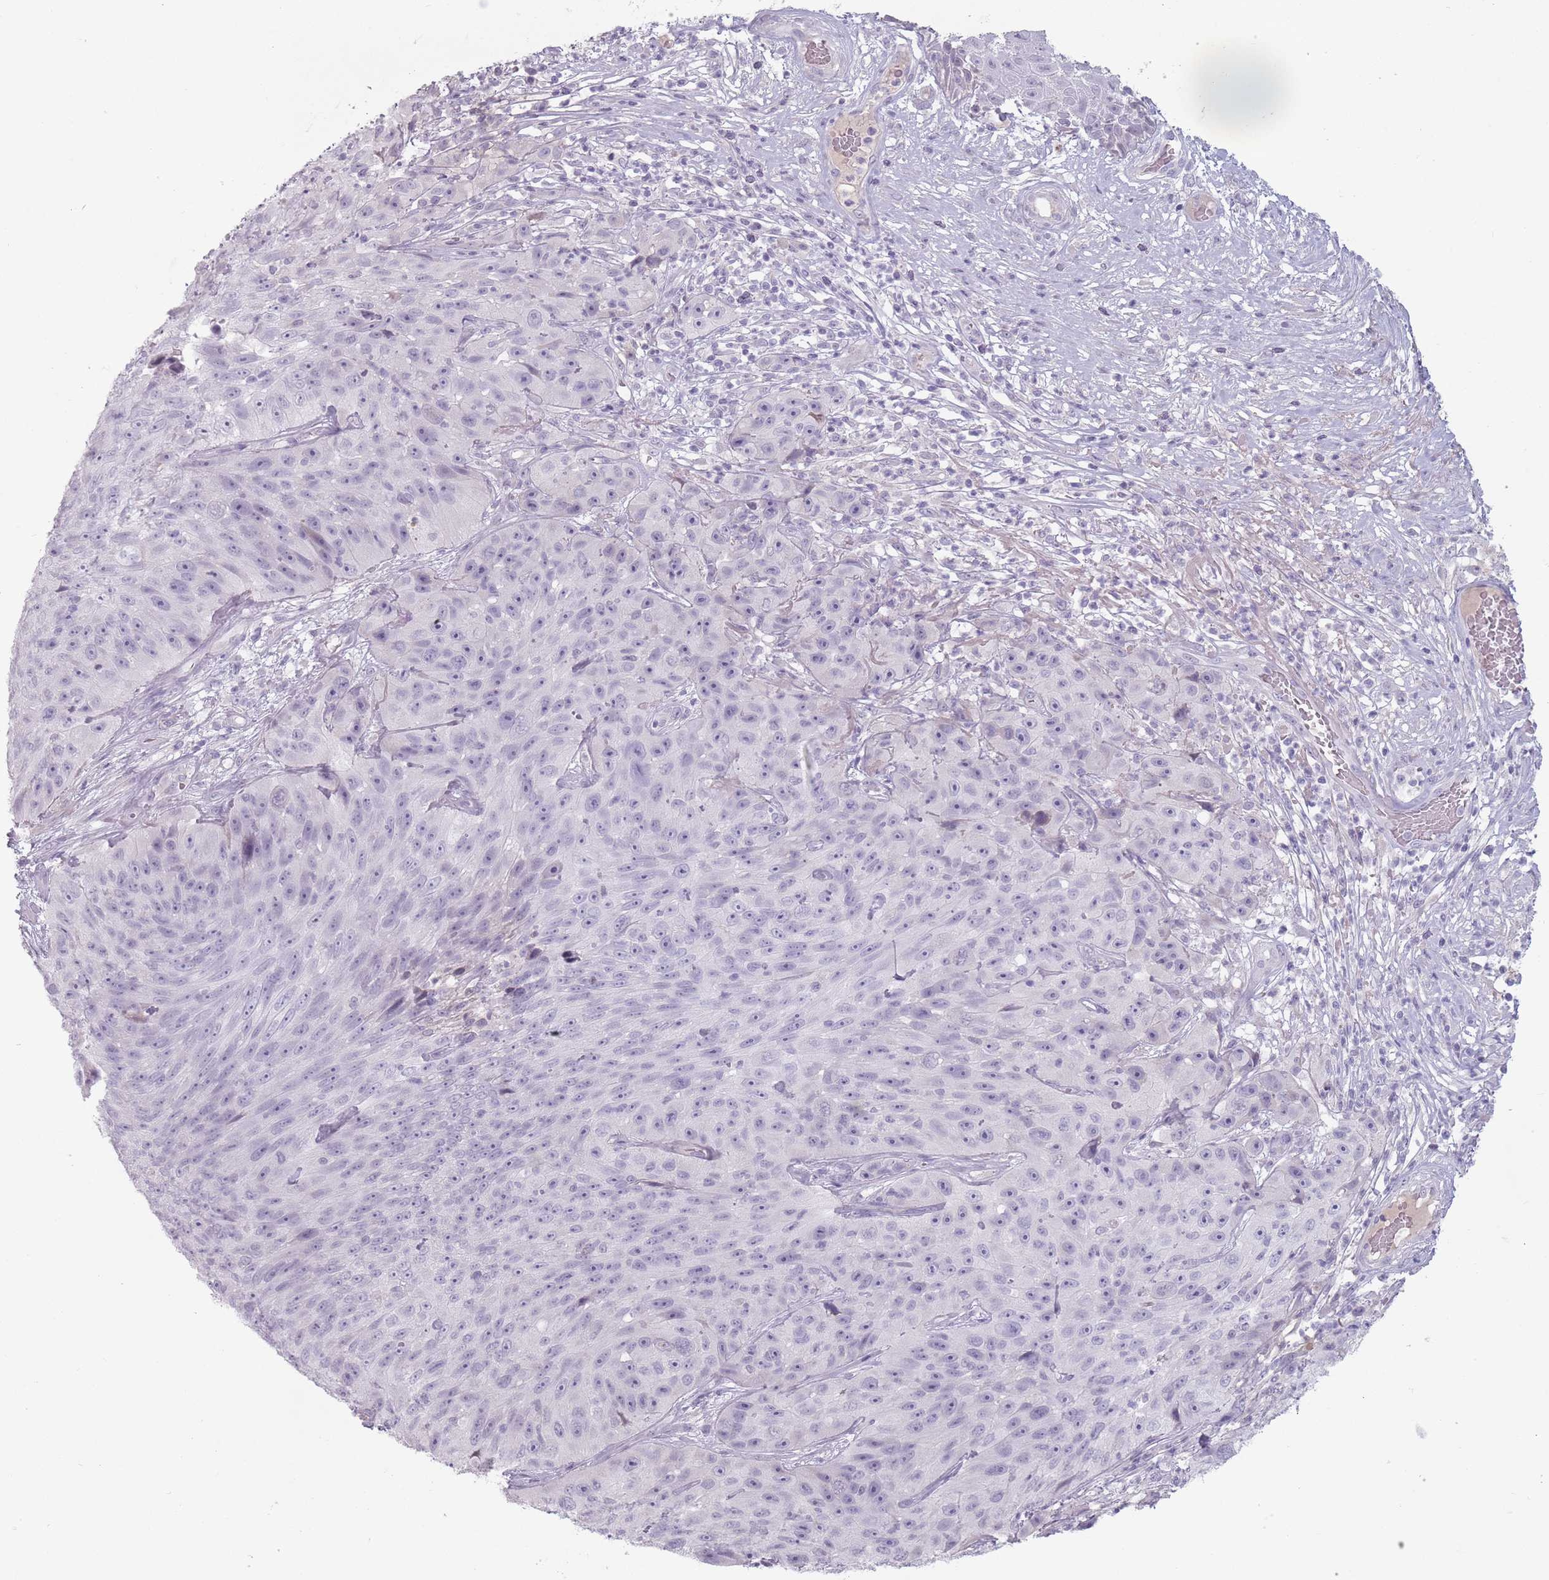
{"staining": {"intensity": "negative", "quantity": "none", "location": "none"}, "tissue": "skin cancer", "cell_type": "Tumor cells", "image_type": "cancer", "snomed": [{"axis": "morphology", "description": "Squamous cell carcinoma, NOS"}, {"axis": "topography", "description": "Skin"}], "caption": "This is an IHC histopathology image of human skin cancer (squamous cell carcinoma). There is no positivity in tumor cells.", "gene": "CEP19", "patient": {"sex": "female", "age": 87}}